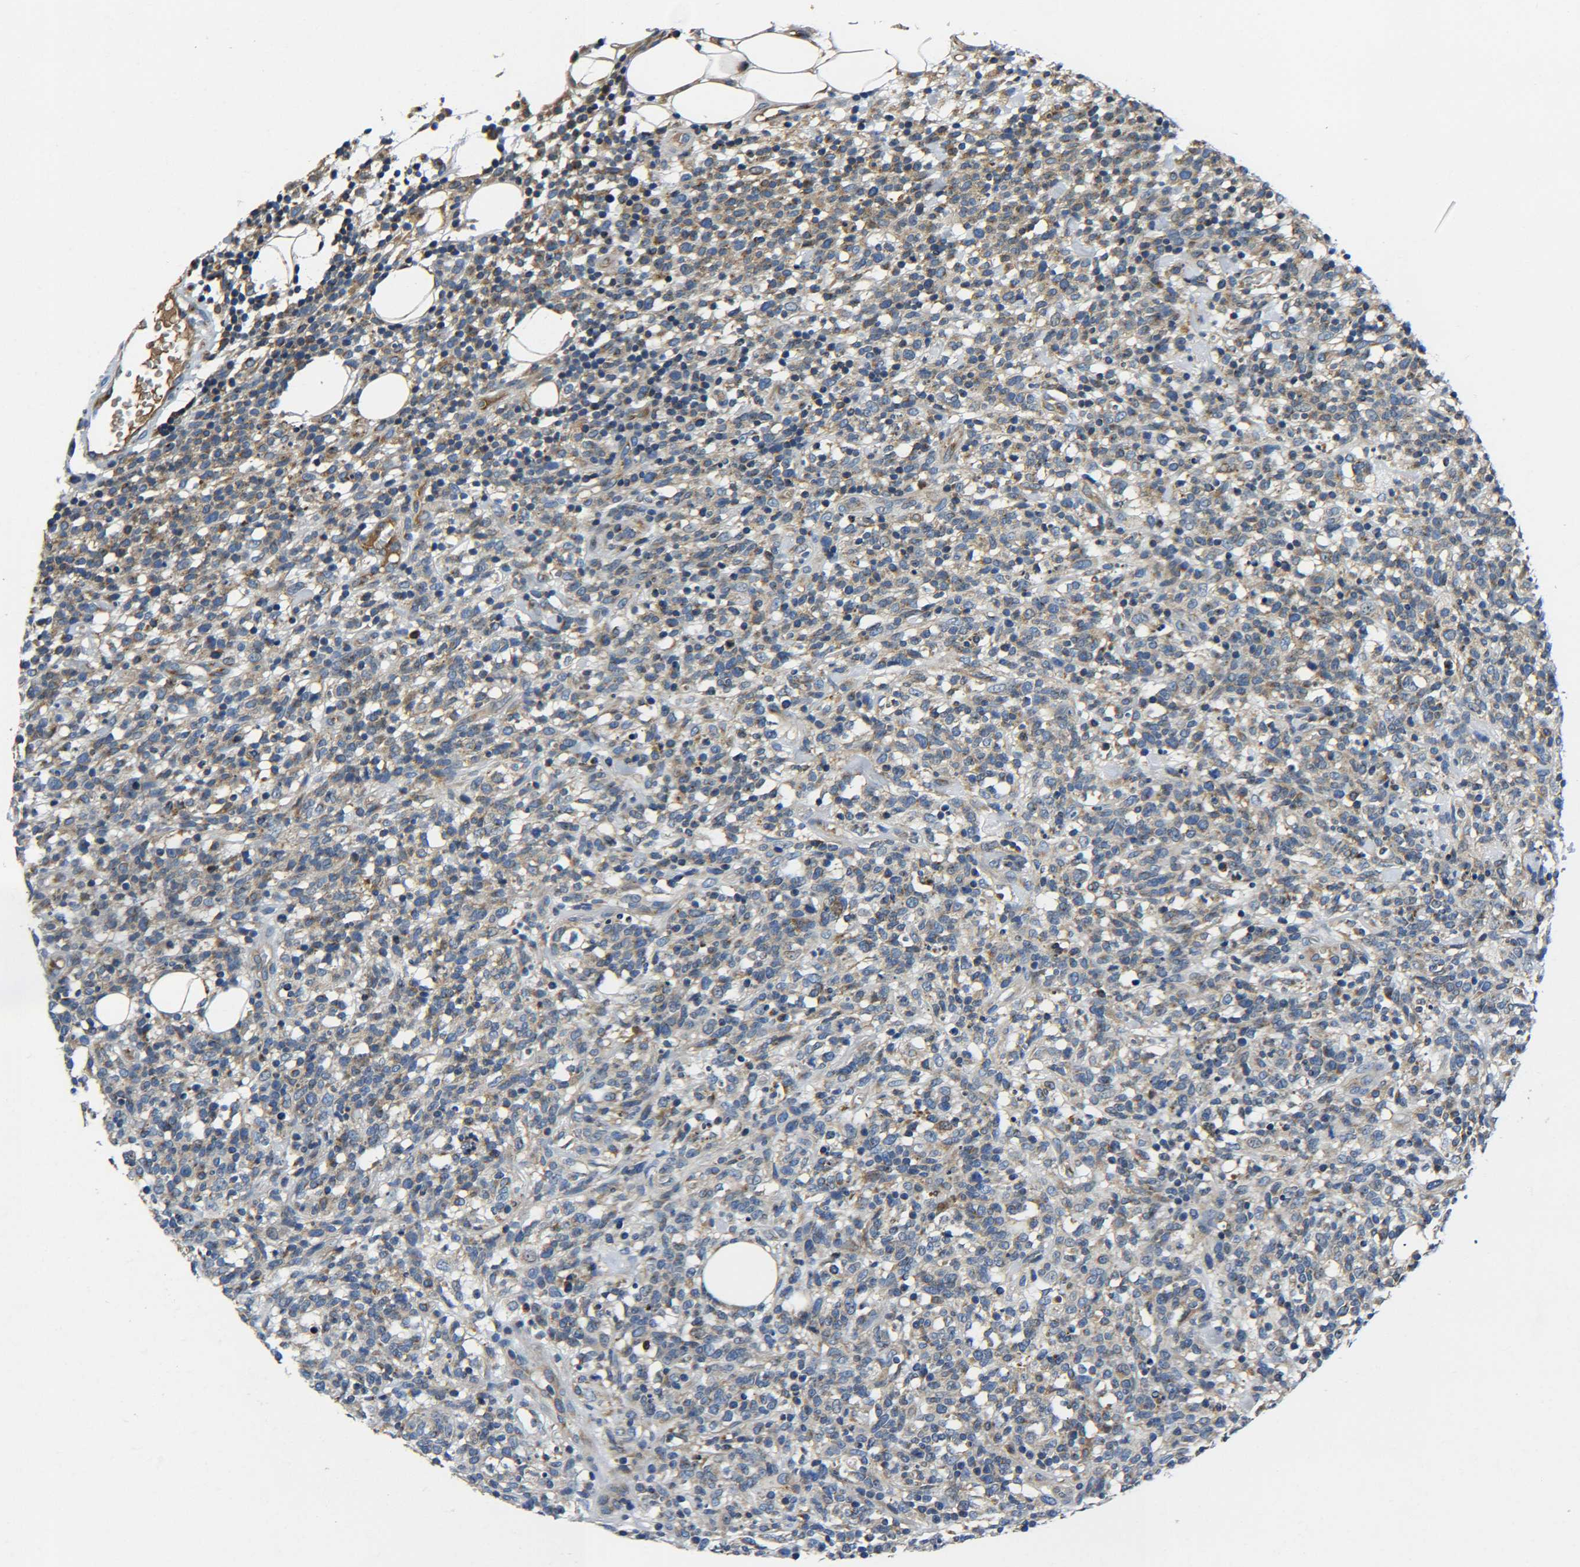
{"staining": {"intensity": "weak", "quantity": "25%-75%", "location": "cytoplasmic/membranous"}, "tissue": "lymphoma", "cell_type": "Tumor cells", "image_type": "cancer", "snomed": [{"axis": "morphology", "description": "Malignant lymphoma, non-Hodgkin's type, High grade"}, {"axis": "topography", "description": "Lymph node"}], "caption": "Protein analysis of high-grade malignant lymphoma, non-Hodgkin's type tissue exhibits weak cytoplasmic/membranous expression in approximately 25%-75% of tumor cells. Immunohistochemistry stains the protein of interest in brown and the nuclei are stained blue.", "gene": "RAB1B", "patient": {"sex": "female", "age": 73}}